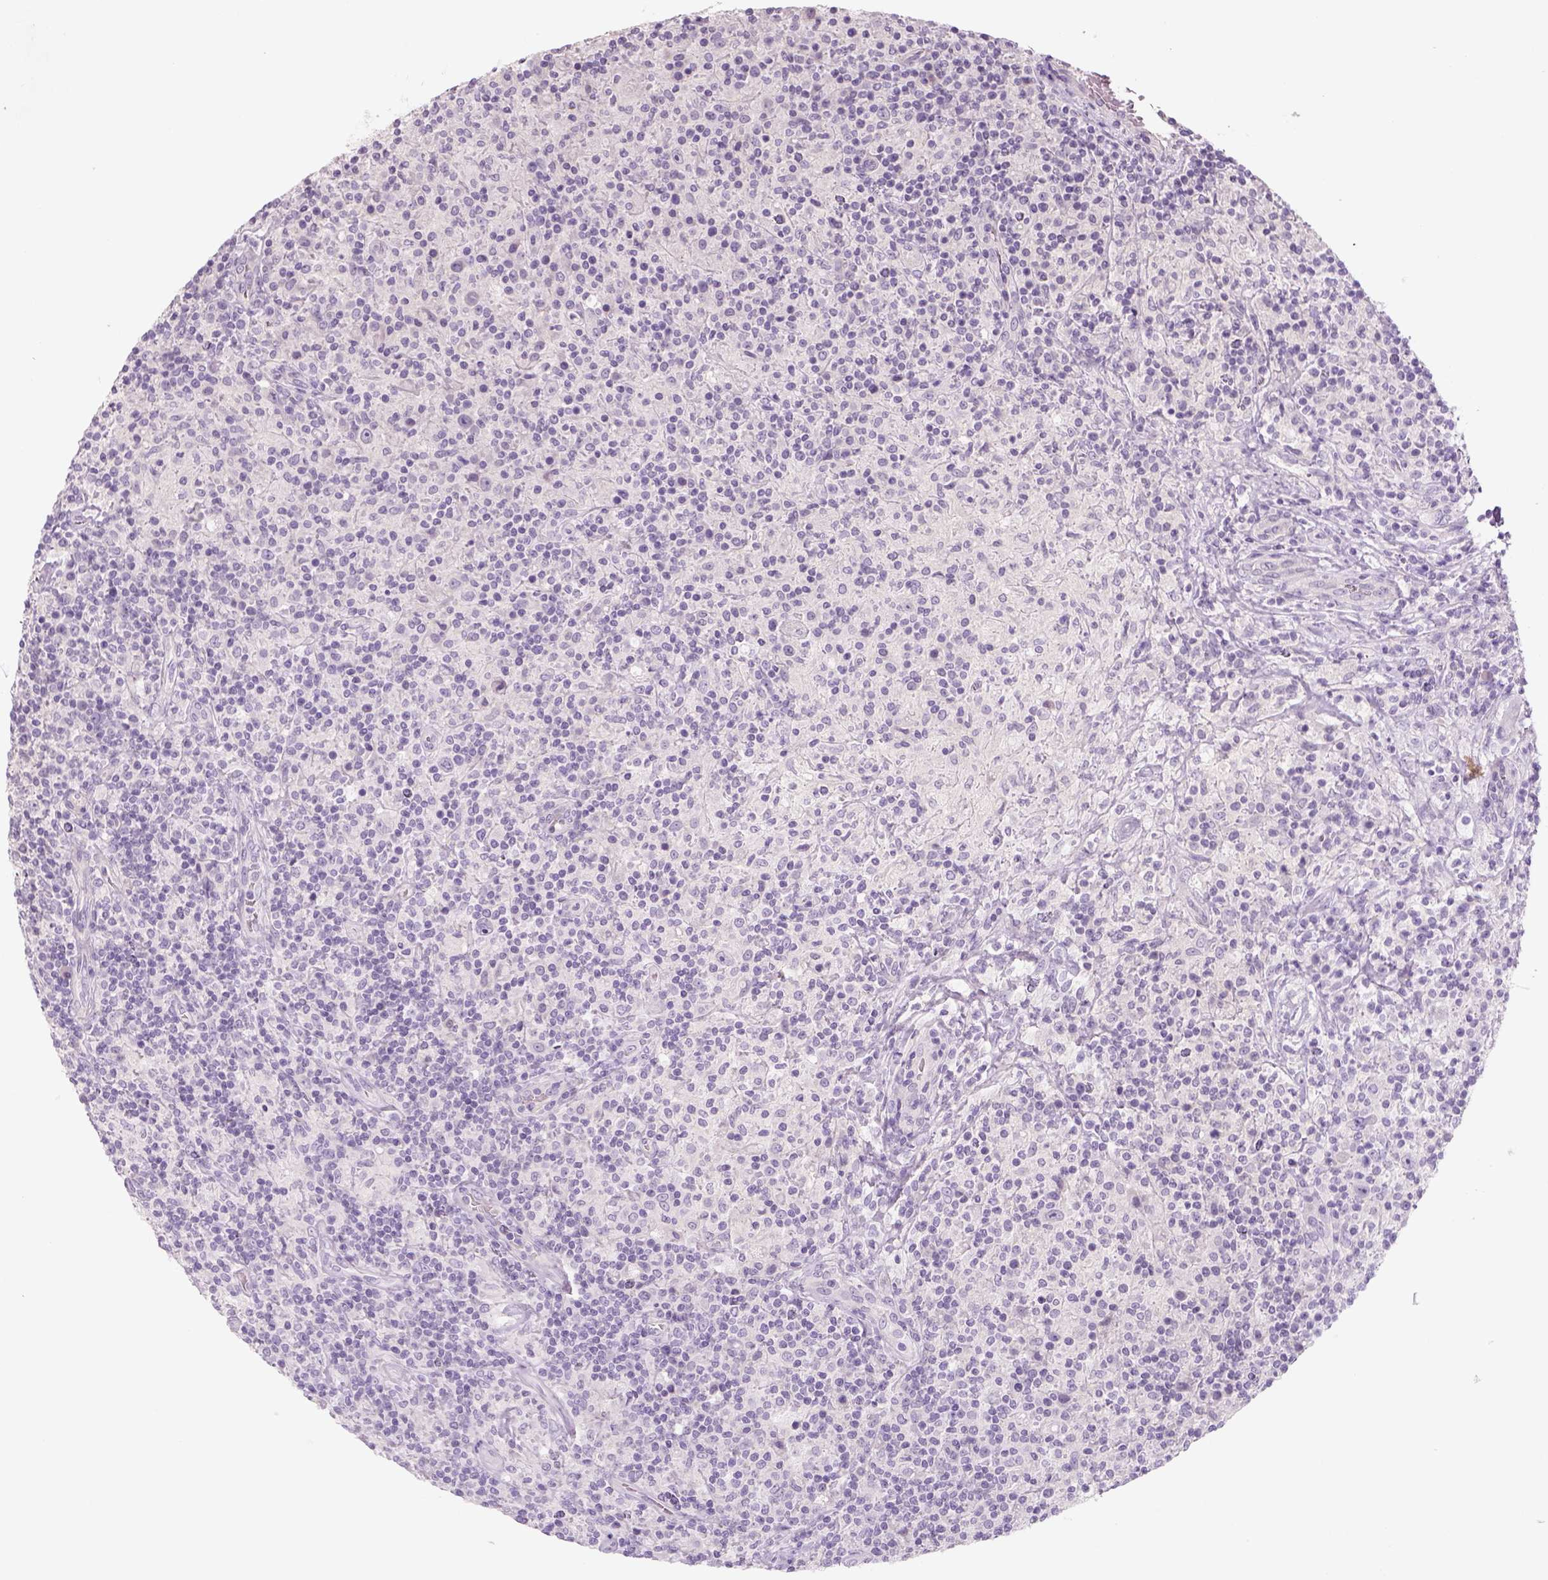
{"staining": {"intensity": "negative", "quantity": "none", "location": "none"}, "tissue": "lymphoma", "cell_type": "Tumor cells", "image_type": "cancer", "snomed": [{"axis": "morphology", "description": "Hodgkin's disease, NOS"}, {"axis": "topography", "description": "Lymph node"}], "caption": "The image reveals no significant expression in tumor cells of Hodgkin's disease.", "gene": "KRT25", "patient": {"sex": "male", "age": 70}}